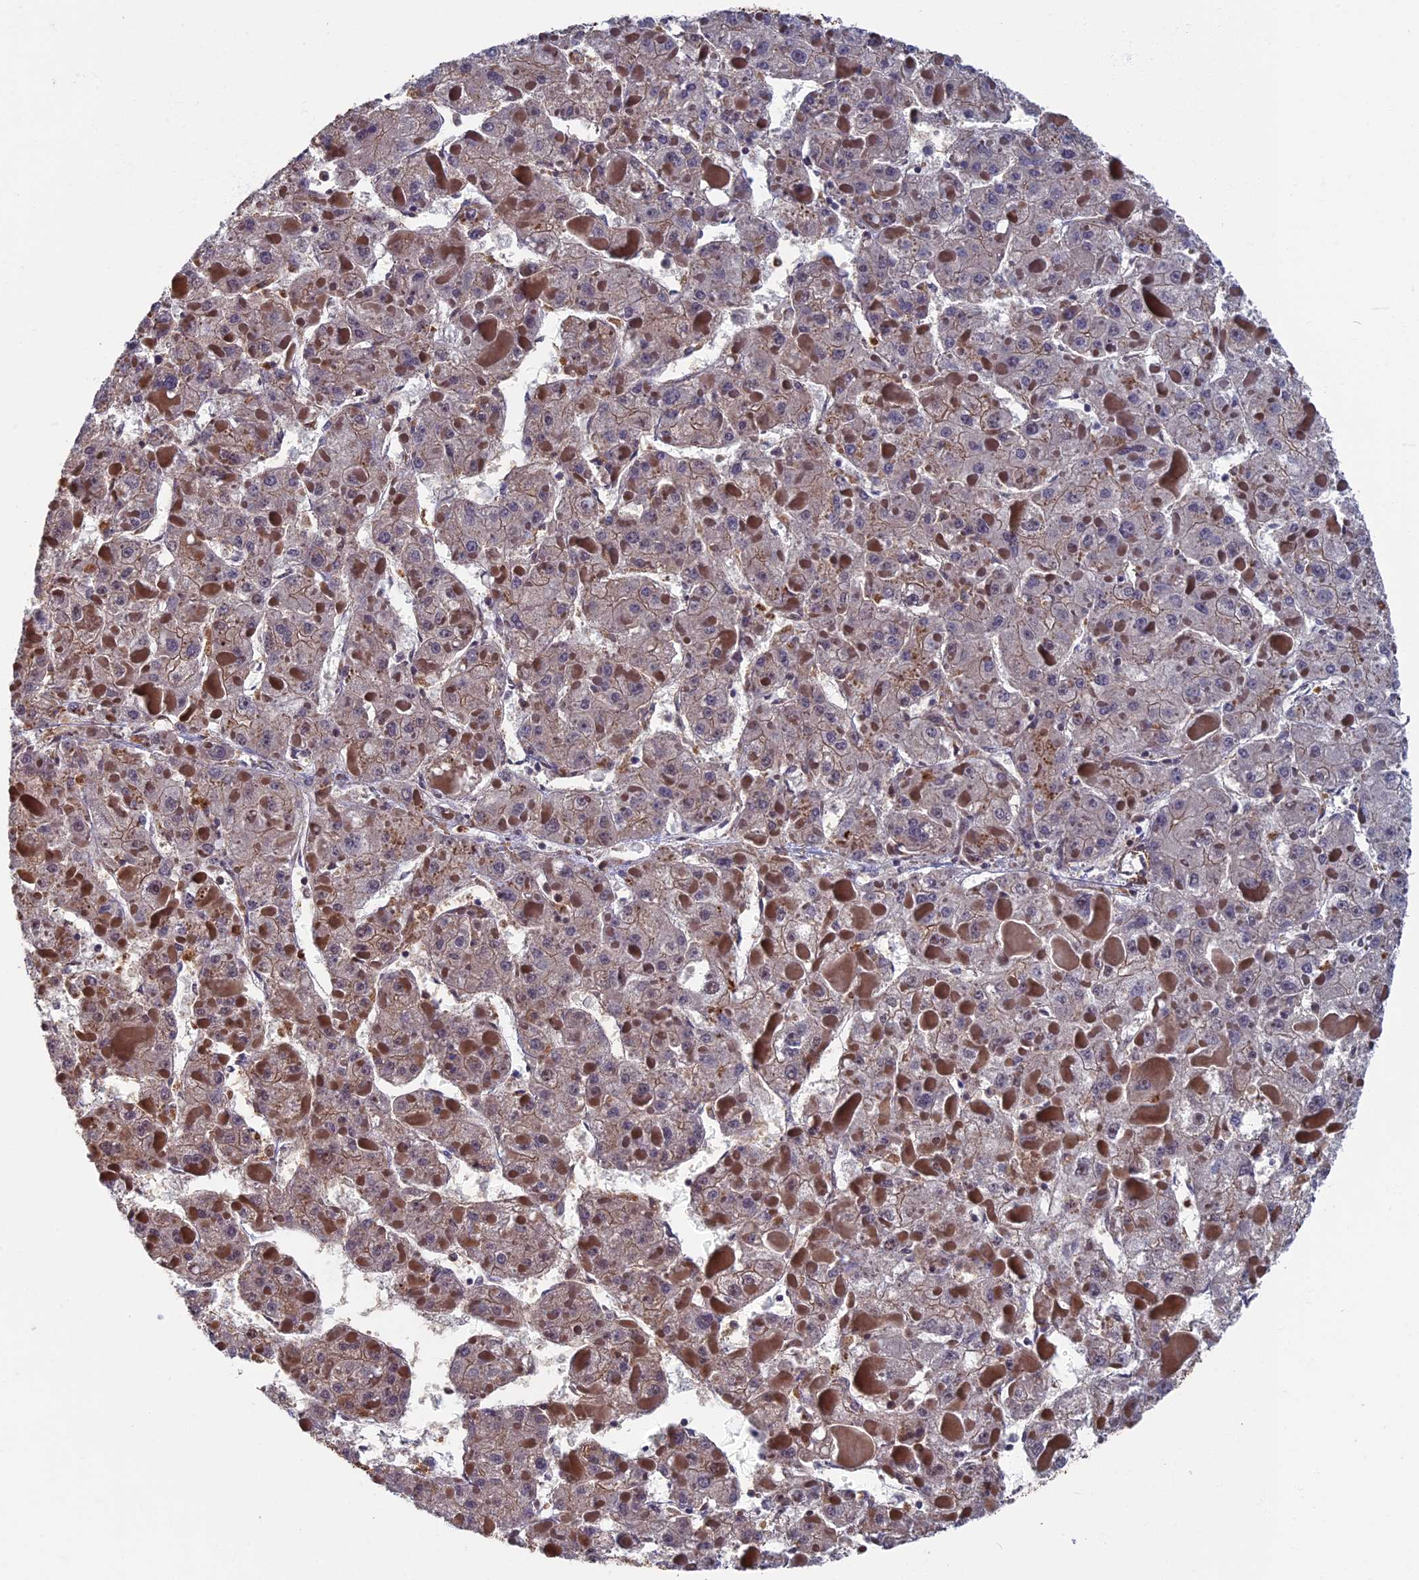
{"staining": {"intensity": "weak", "quantity": "<25%", "location": "cytoplasmic/membranous"}, "tissue": "liver cancer", "cell_type": "Tumor cells", "image_type": "cancer", "snomed": [{"axis": "morphology", "description": "Carcinoma, Hepatocellular, NOS"}, {"axis": "topography", "description": "Liver"}], "caption": "Liver cancer was stained to show a protein in brown. There is no significant expression in tumor cells.", "gene": "CTDP1", "patient": {"sex": "female", "age": 73}}